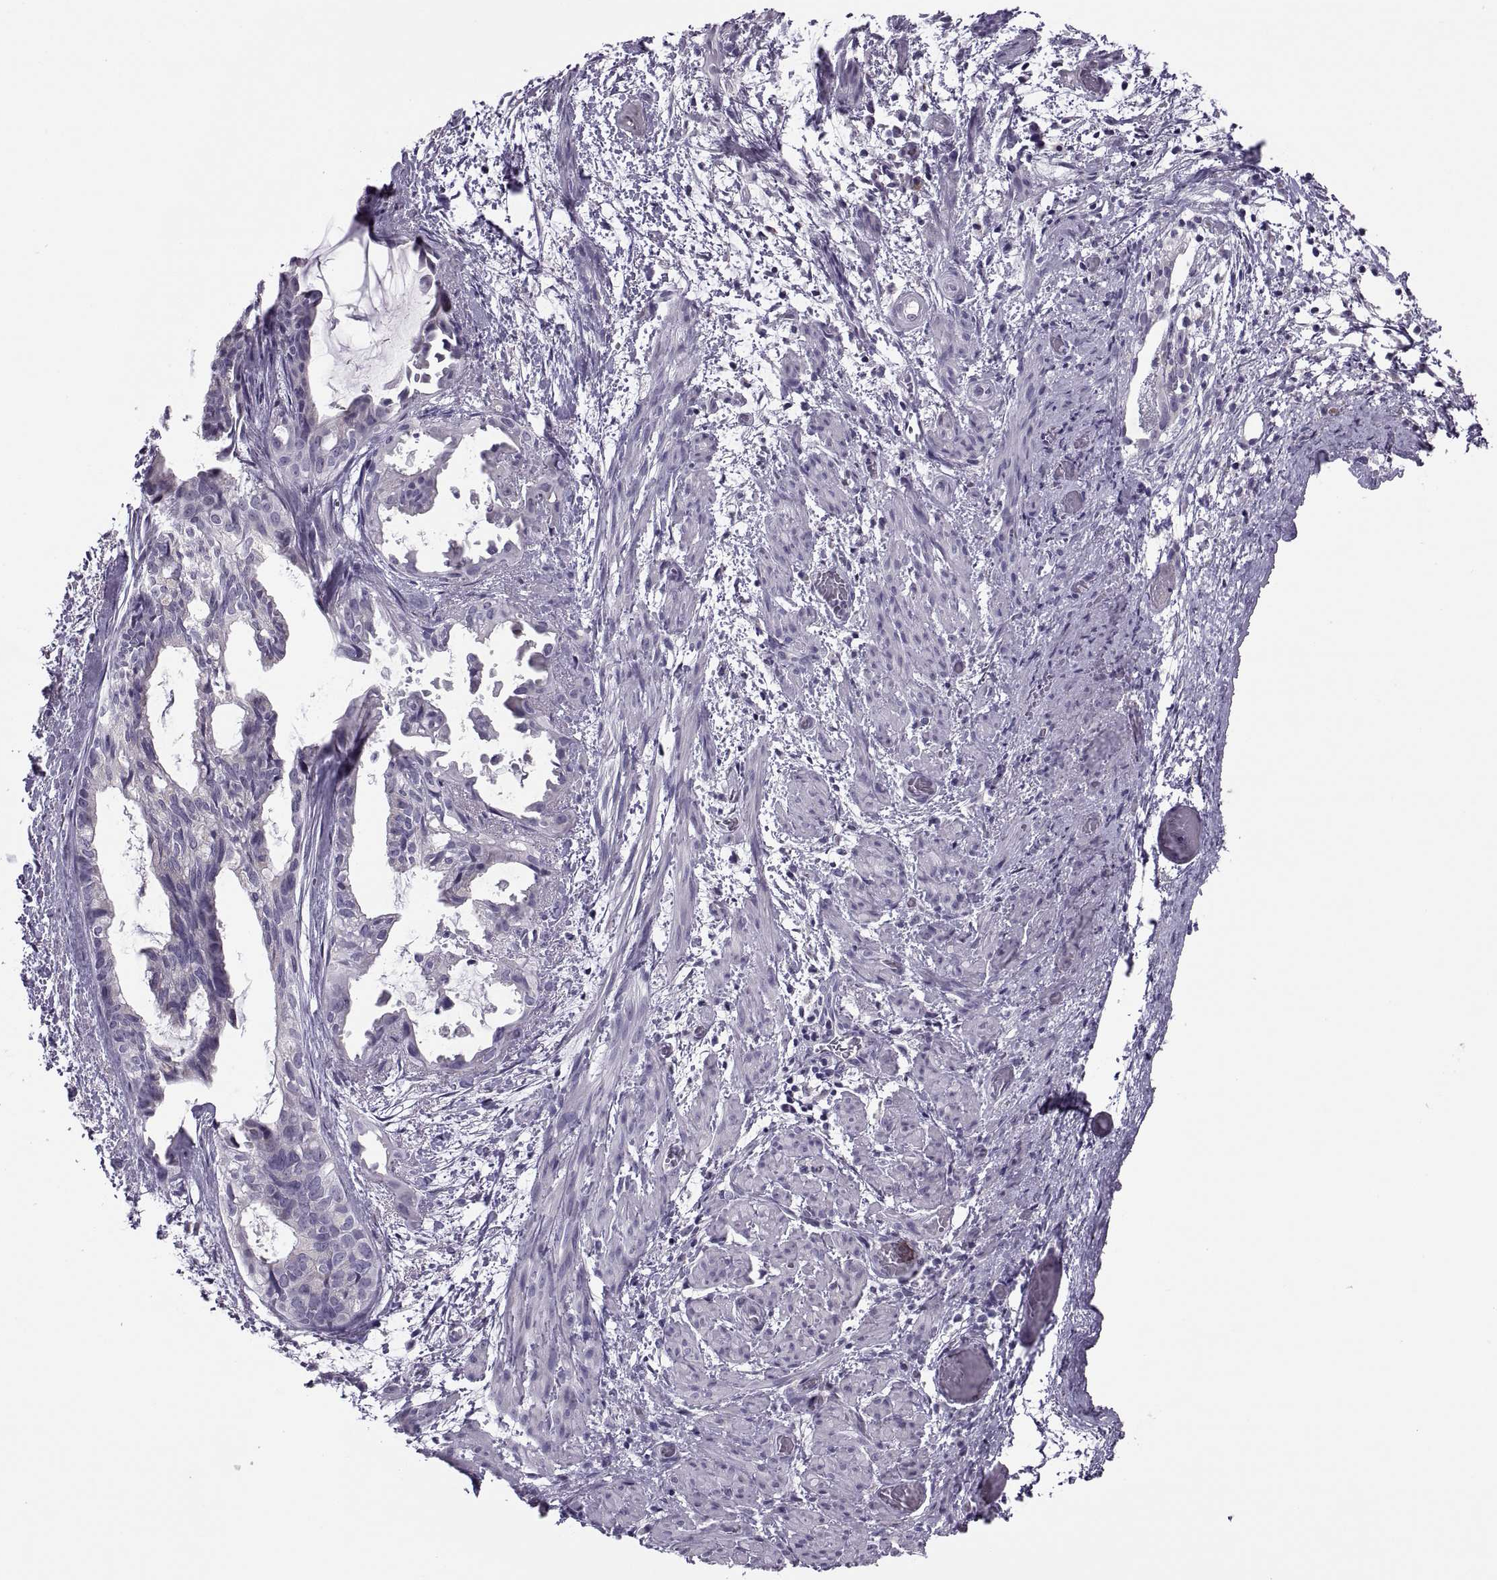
{"staining": {"intensity": "negative", "quantity": "none", "location": "none"}, "tissue": "endometrial cancer", "cell_type": "Tumor cells", "image_type": "cancer", "snomed": [{"axis": "morphology", "description": "Adenocarcinoma, NOS"}, {"axis": "topography", "description": "Endometrium"}], "caption": "Protein analysis of endometrial adenocarcinoma demonstrates no significant staining in tumor cells.", "gene": "MAGEB1", "patient": {"sex": "female", "age": 86}}